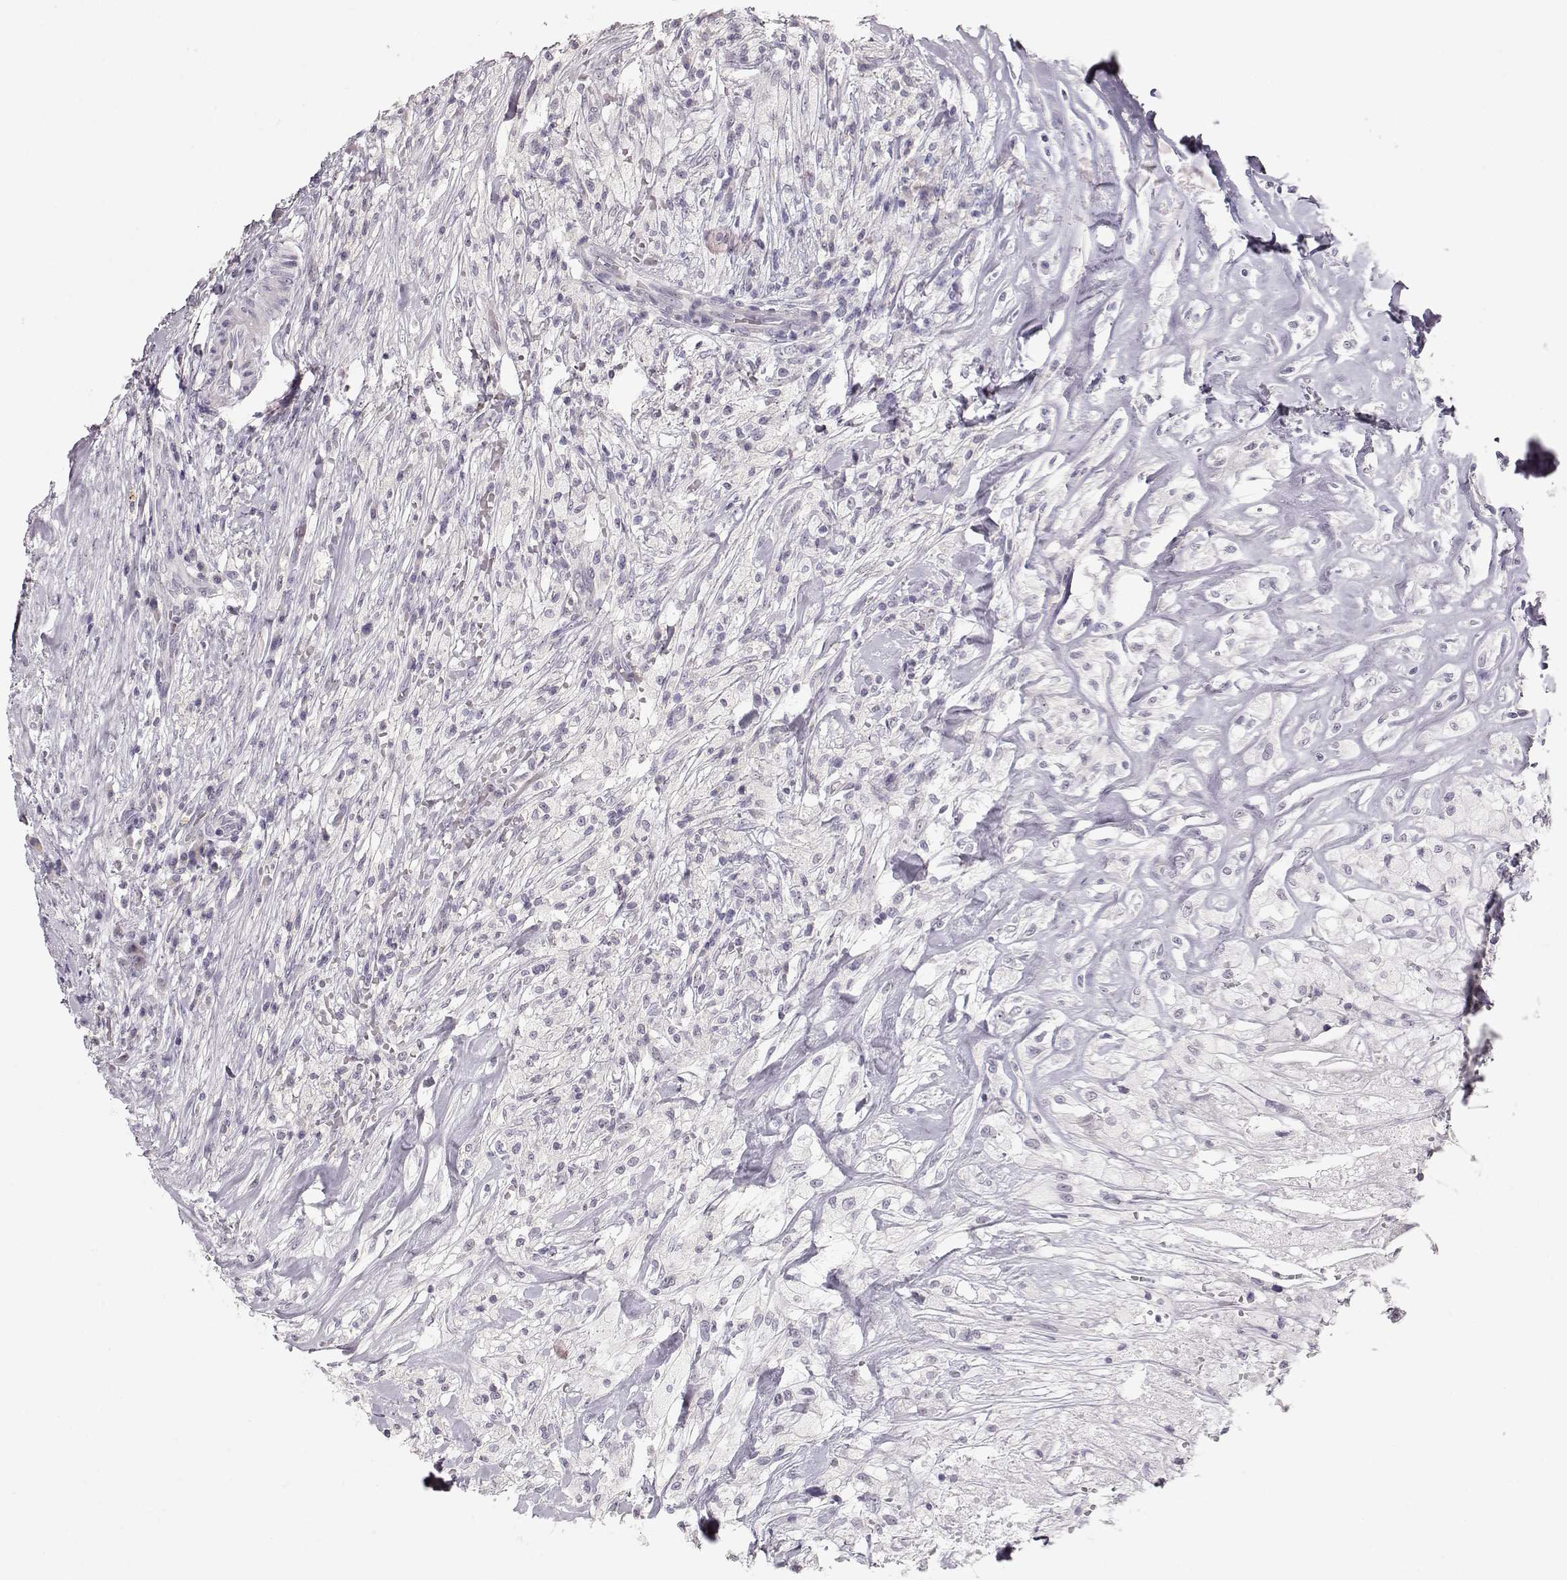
{"staining": {"intensity": "negative", "quantity": "none", "location": "none"}, "tissue": "testis cancer", "cell_type": "Tumor cells", "image_type": "cancer", "snomed": [{"axis": "morphology", "description": "Necrosis, NOS"}, {"axis": "morphology", "description": "Carcinoma, Embryonal, NOS"}, {"axis": "topography", "description": "Testis"}], "caption": "Protein analysis of testis embryonal carcinoma reveals no significant staining in tumor cells.", "gene": "FAM205A", "patient": {"sex": "male", "age": 19}}